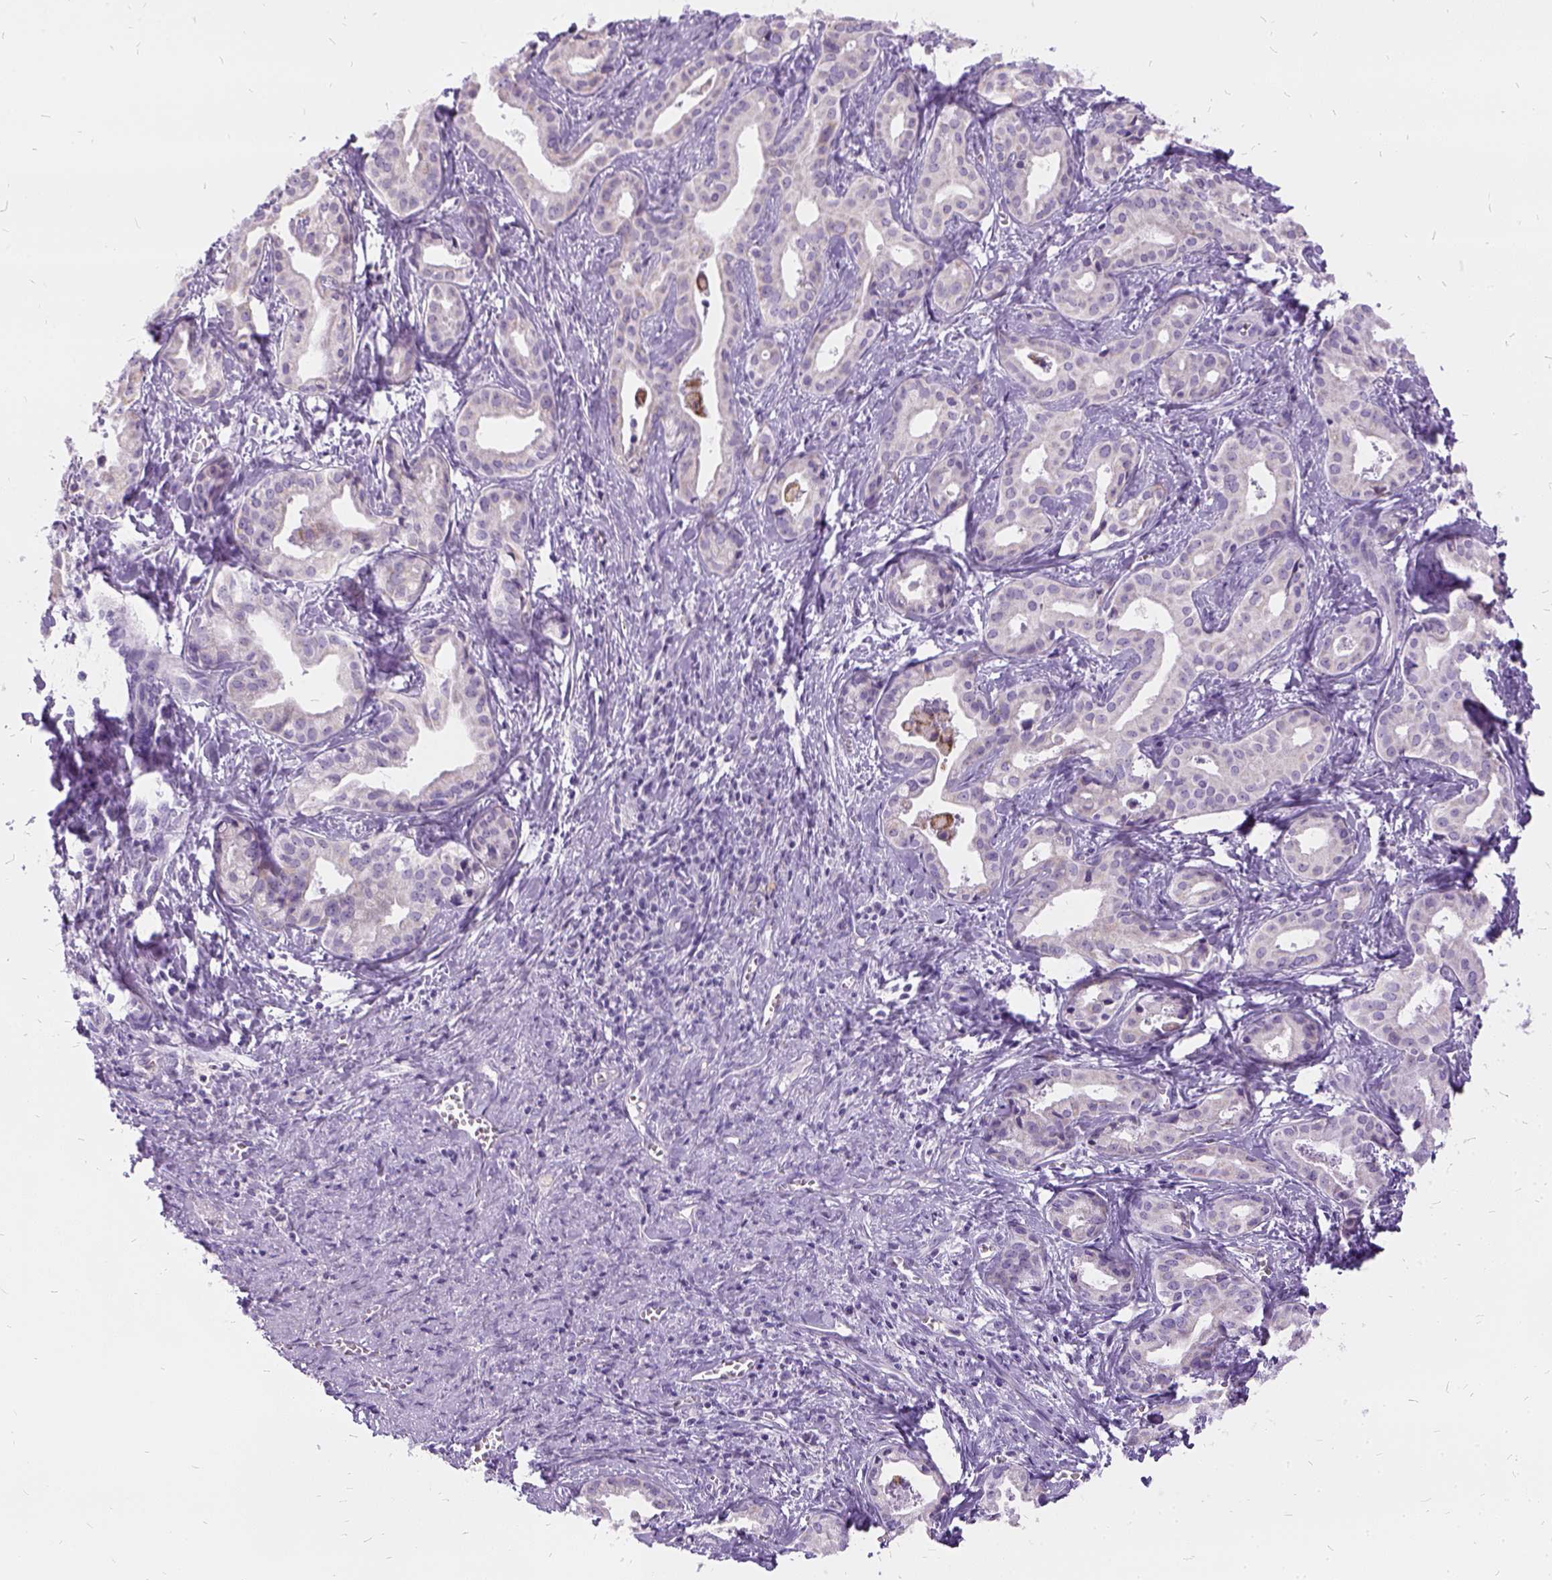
{"staining": {"intensity": "negative", "quantity": "none", "location": "none"}, "tissue": "liver cancer", "cell_type": "Tumor cells", "image_type": "cancer", "snomed": [{"axis": "morphology", "description": "Cholangiocarcinoma"}, {"axis": "topography", "description": "Liver"}], "caption": "Tumor cells are negative for brown protein staining in cholangiocarcinoma (liver).", "gene": "FDX1", "patient": {"sex": "female", "age": 65}}